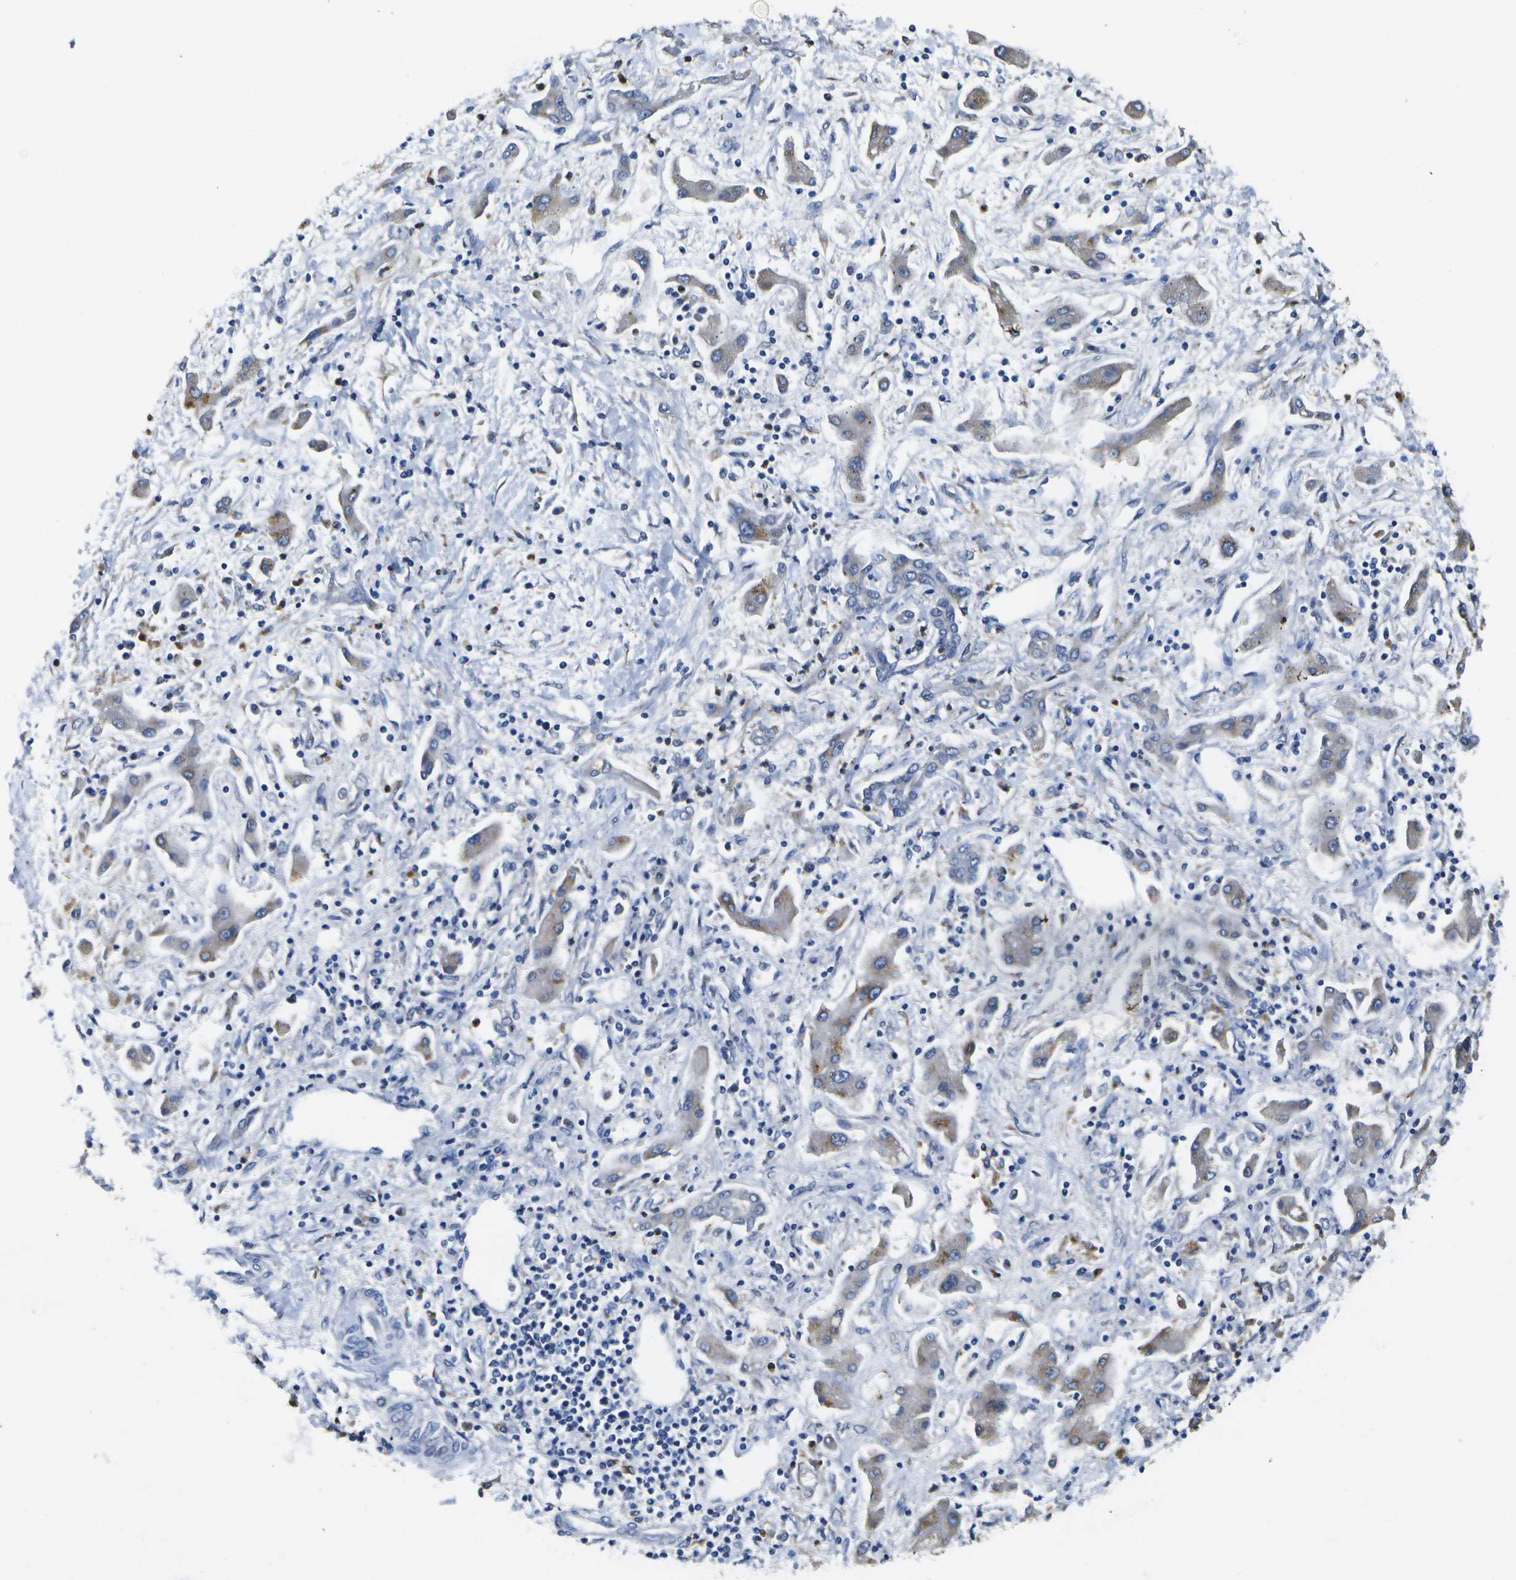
{"staining": {"intensity": "weak", "quantity": "<25%", "location": "cytoplasmic/membranous"}, "tissue": "liver cancer", "cell_type": "Tumor cells", "image_type": "cancer", "snomed": [{"axis": "morphology", "description": "Cholangiocarcinoma"}, {"axis": "topography", "description": "Liver"}], "caption": "Tumor cells show no significant positivity in liver cancer. (DAB immunohistochemistry visualized using brightfield microscopy, high magnification).", "gene": "DSE", "patient": {"sex": "male", "age": 50}}